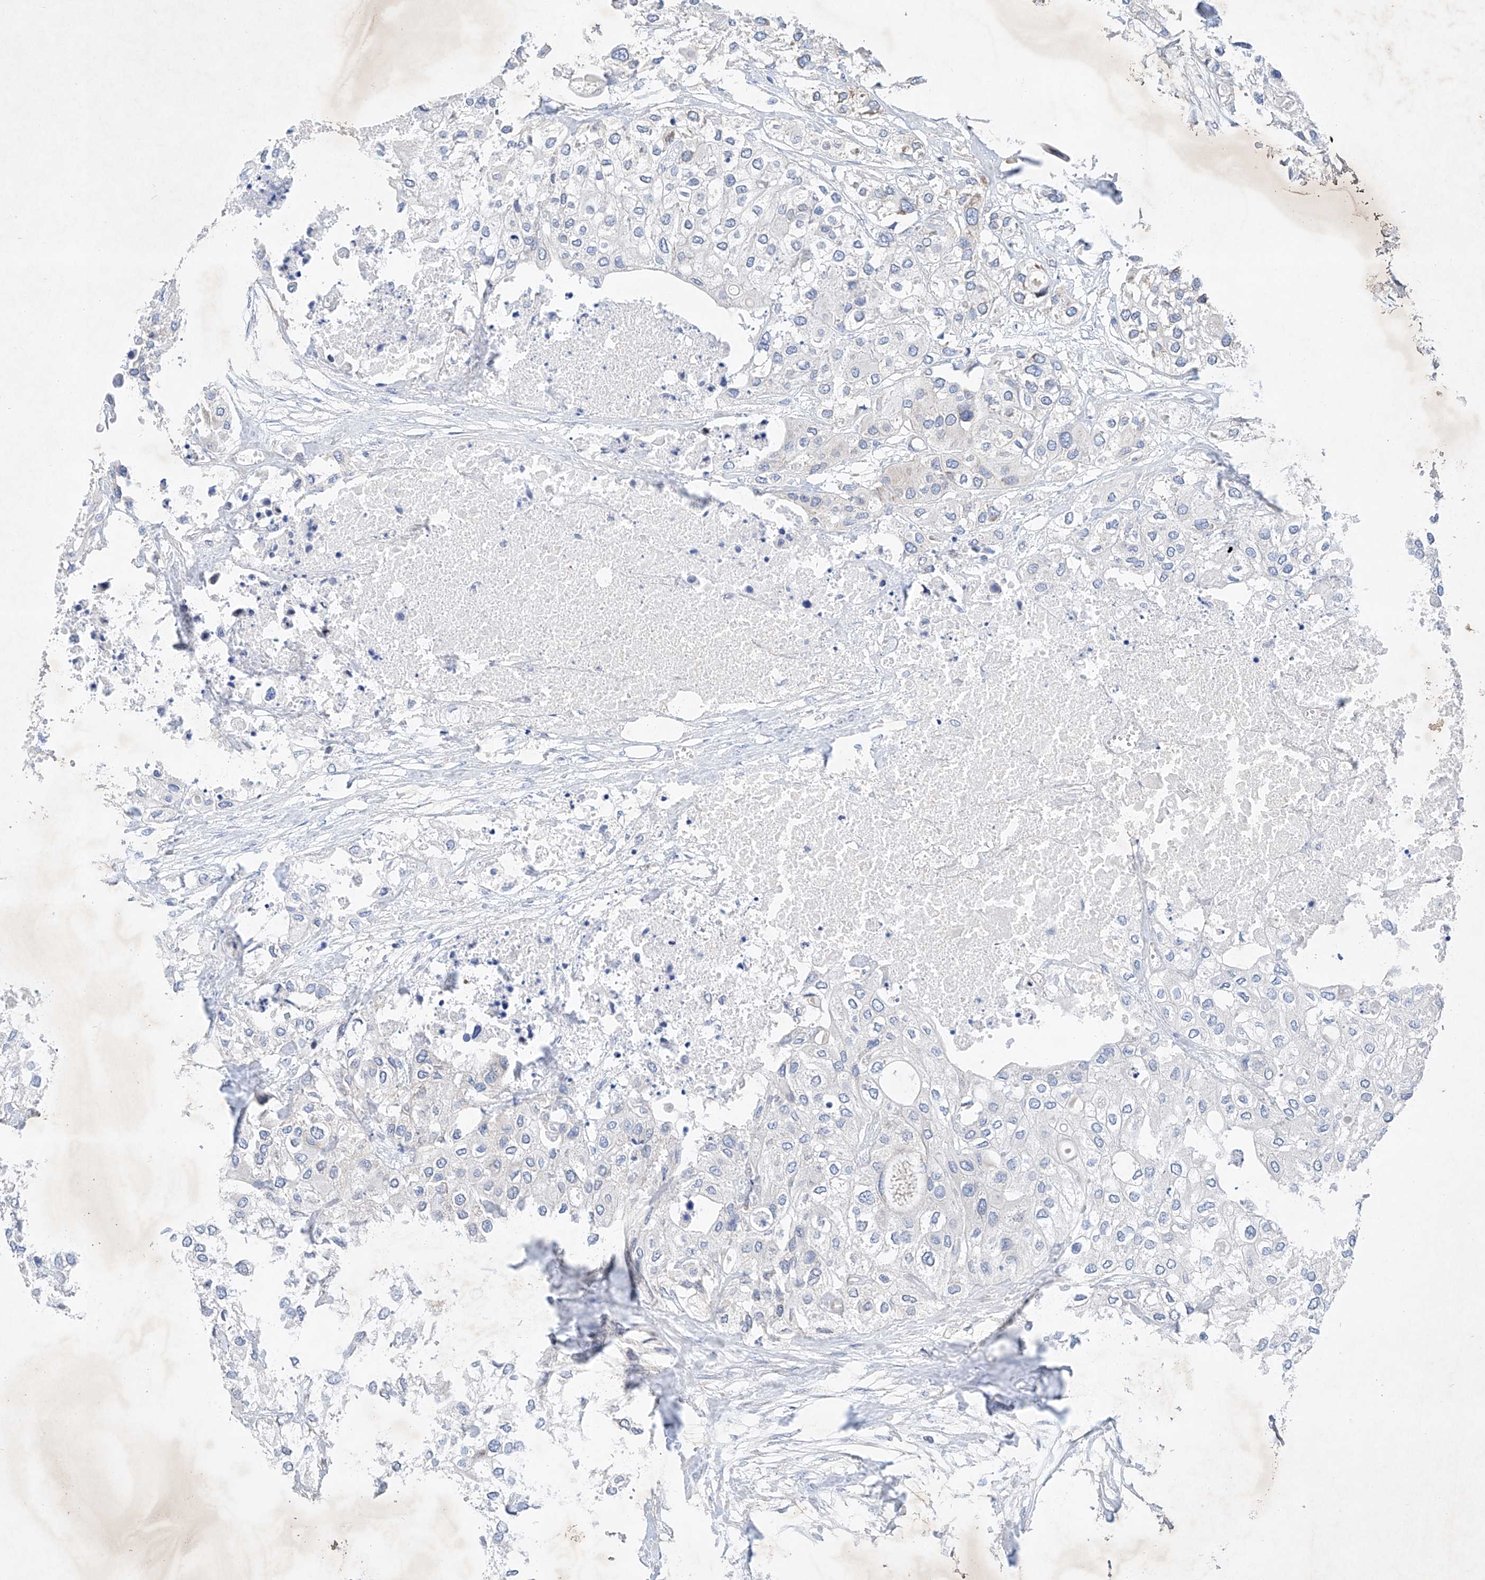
{"staining": {"intensity": "moderate", "quantity": "<25%", "location": "cytoplasmic/membranous"}, "tissue": "urothelial cancer", "cell_type": "Tumor cells", "image_type": "cancer", "snomed": [{"axis": "morphology", "description": "Urothelial carcinoma, High grade"}, {"axis": "topography", "description": "Urinary bladder"}], "caption": "High-grade urothelial carcinoma stained for a protein (brown) demonstrates moderate cytoplasmic/membranous positive expression in approximately <25% of tumor cells.", "gene": "FASTK", "patient": {"sex": "male", "age": 64}}